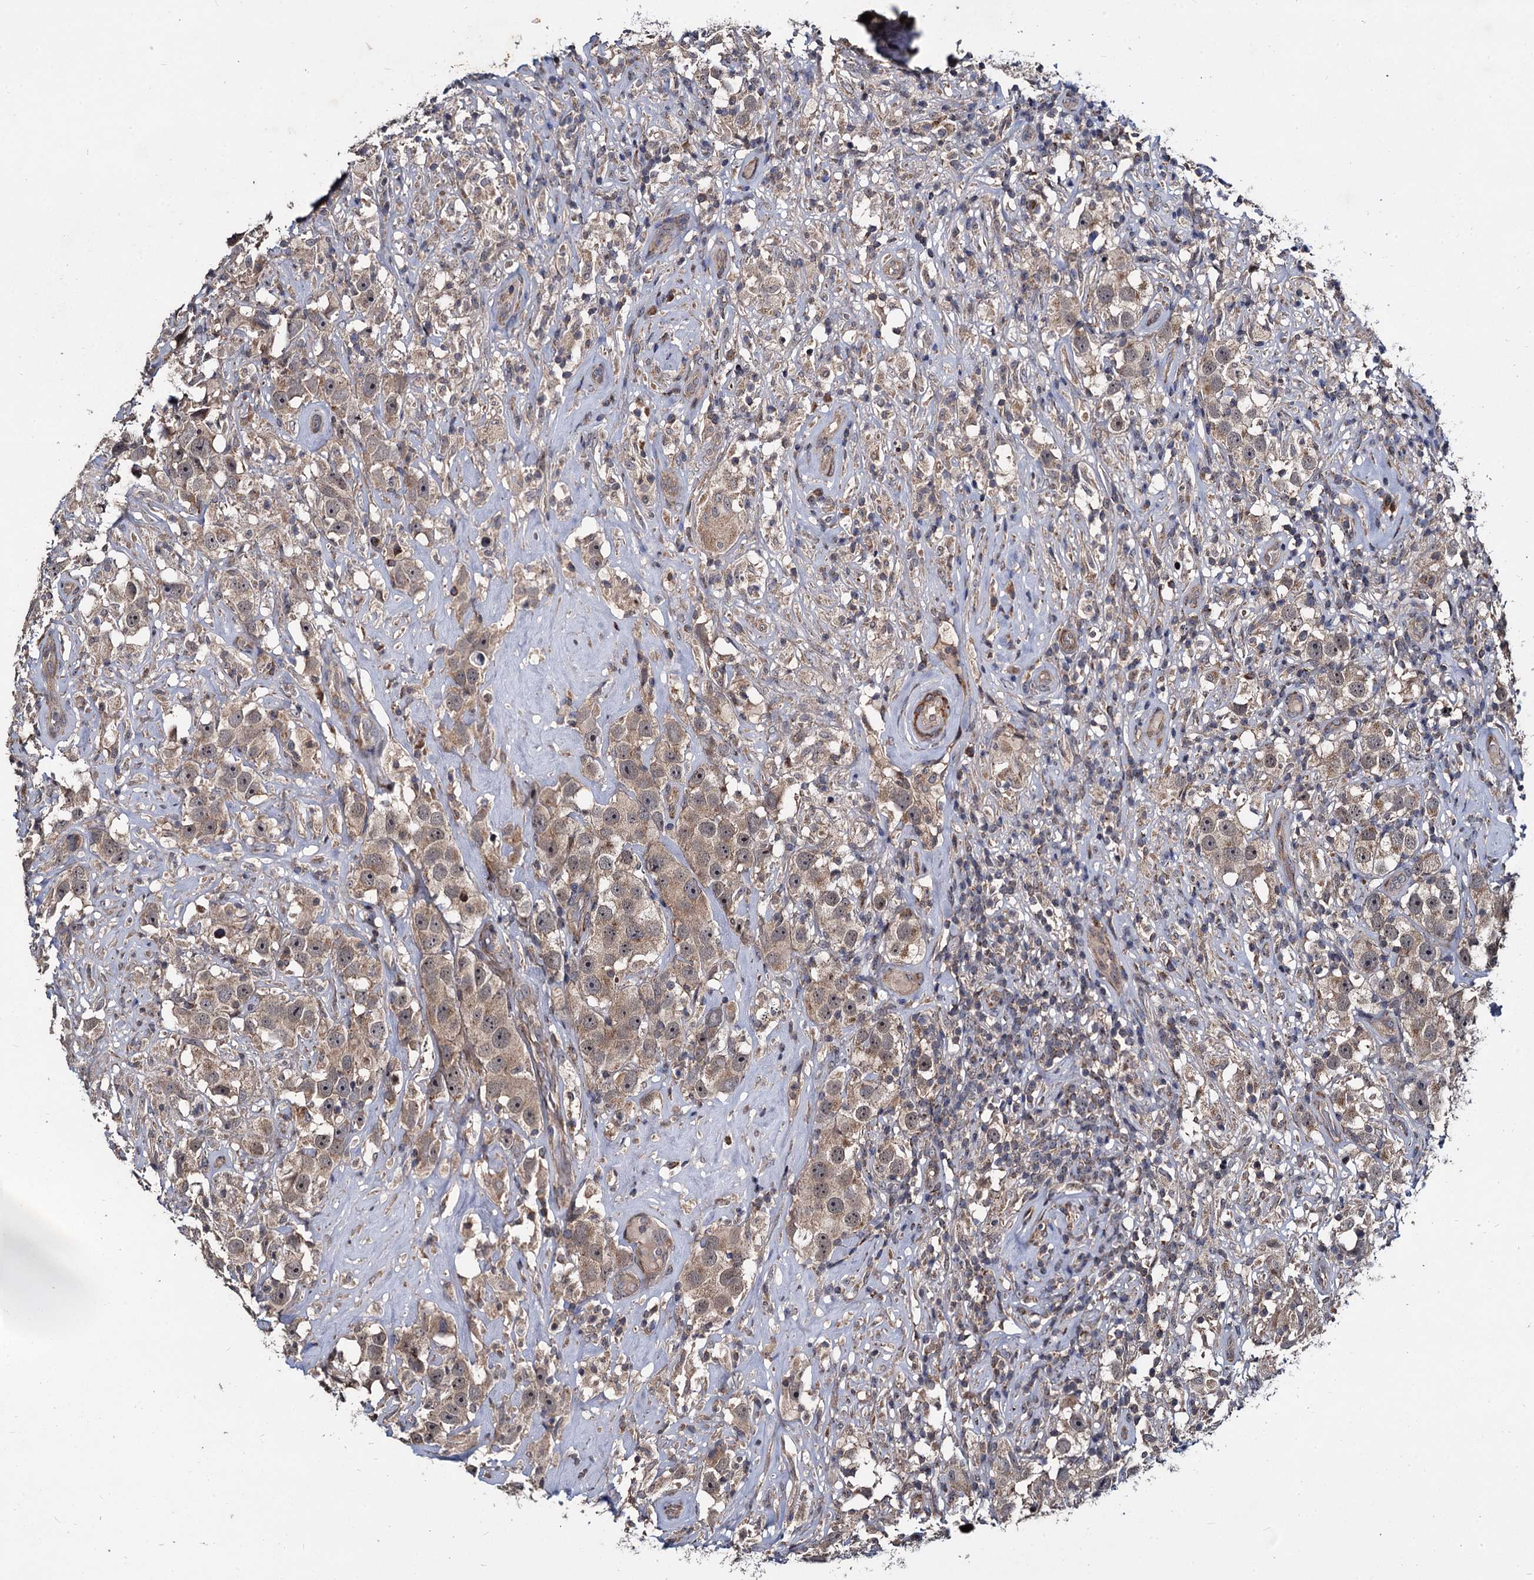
{"staining": {"intensity": "moderate", "quantity": ">75%", "location": "cytoplasmic/membranous,nuclear"}, "tissue": "testis cancer", "cell_type": "Tumor cells", "image_type": "cancer", "snomed": [{"axis": "morphology", "description": "Seminoma, NOS"}, {"axis": "topography", "description": "Testis"}], "caption": "Protein analysis of seminoma (testis) tissue displays moderate cytoplasmic/membranous and nuclear staining in about >75% of tumor cells.", "gene": "ARHGAP42", "patient": {"sex": "male", "age": 49}}